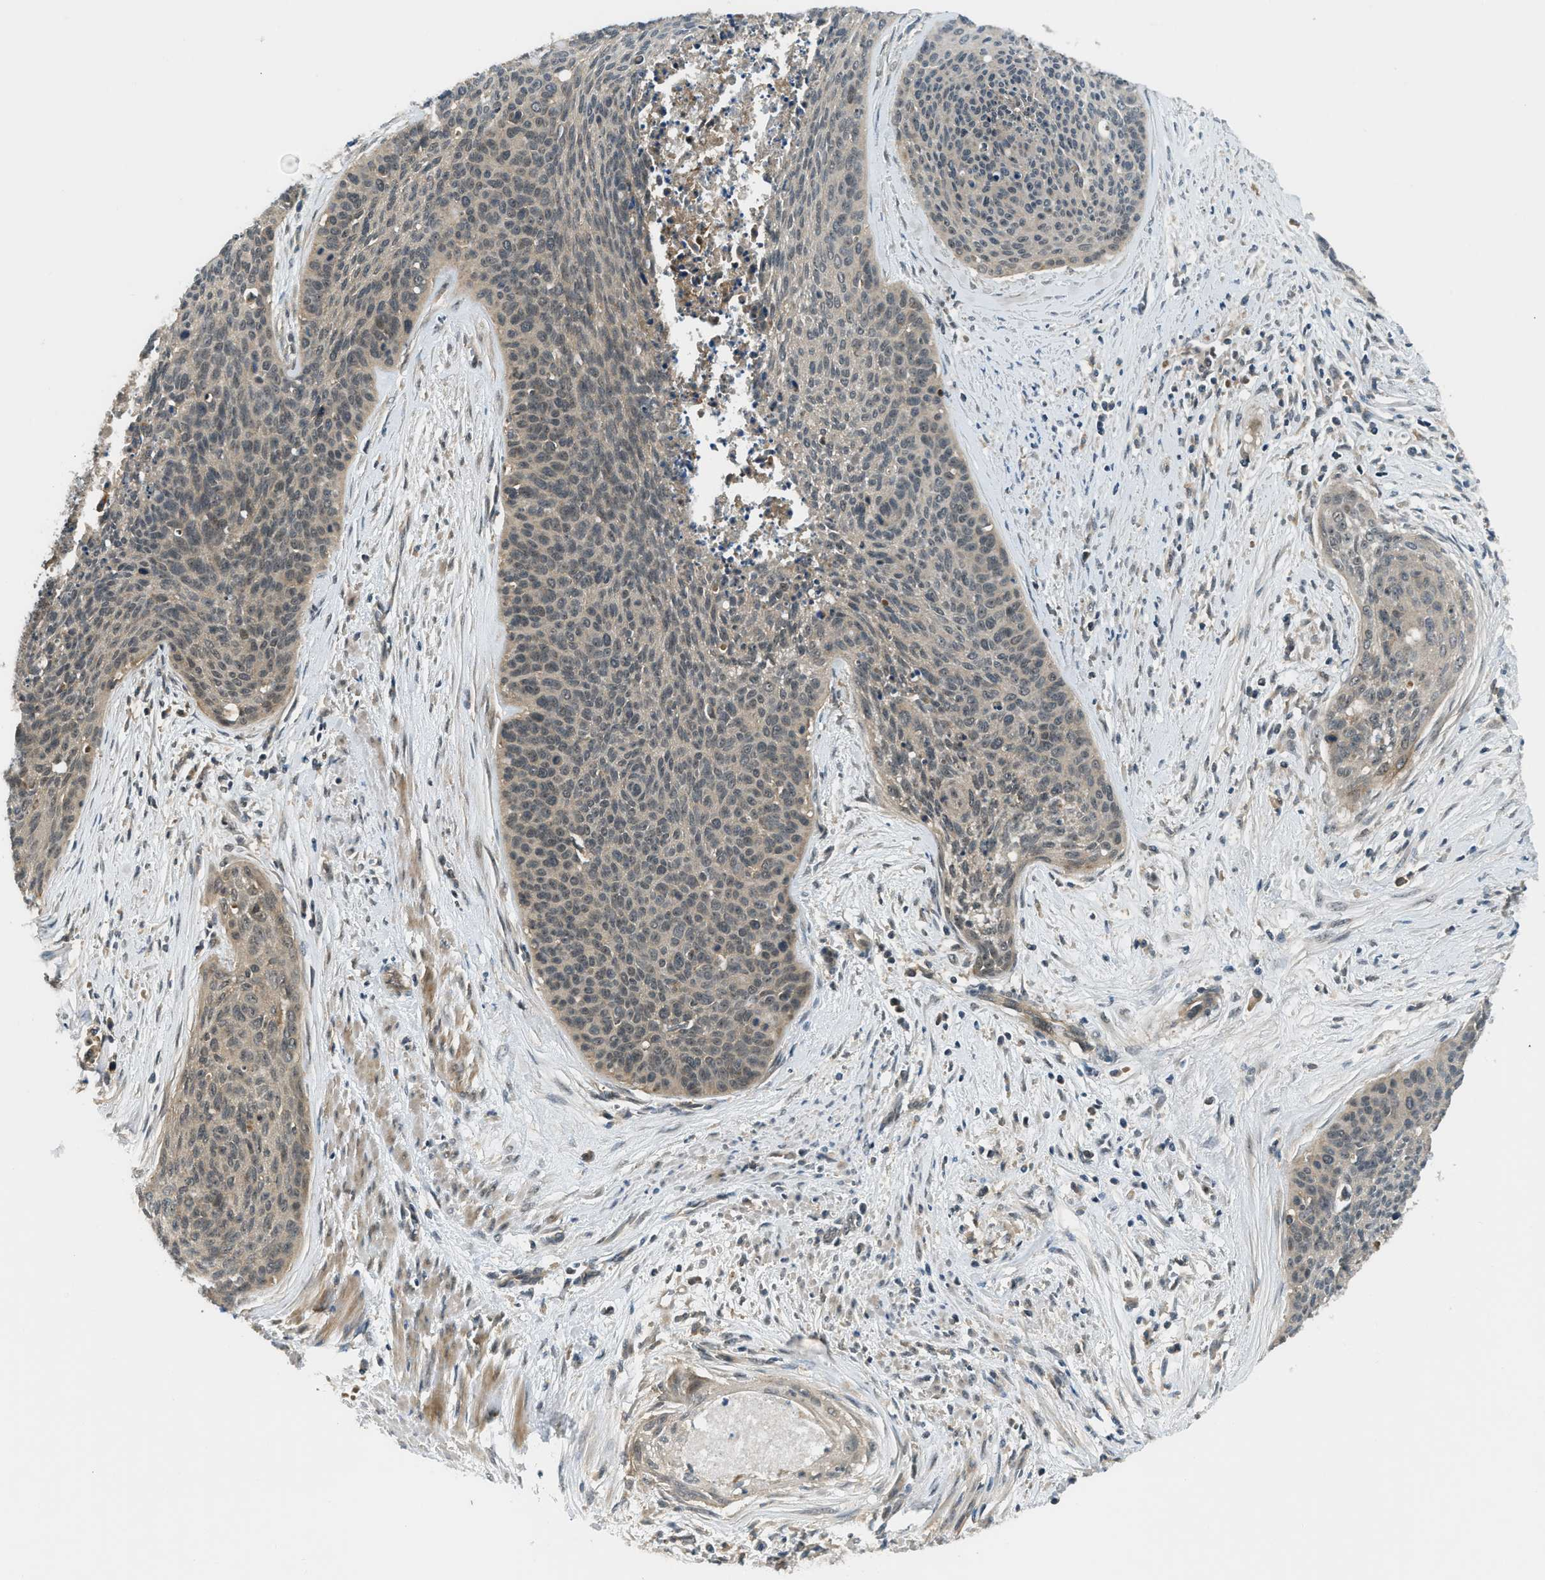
{"staining": {"intensity": "weak", "quantity": "25%-75%", "location": "cytoplasmic/membranous"}, "tissue": "cervical cancer", "cell_type": "Tumor cells", "image_type": "cancer", "snomed": [{"axis": "morphology", "description": "Squamous cell carcinoma, NOS"}, {"axis": "topography", "description": "Cervix"}], "caption": "IHC (DAB) staining of cervical squamous cell carcinoma shows weak cytoplasmic/membranous protein staining in approximately 25%-75% of tumor cells.", "gene": "ZNF71", "patient": {"sex": "female", "age": 55}}